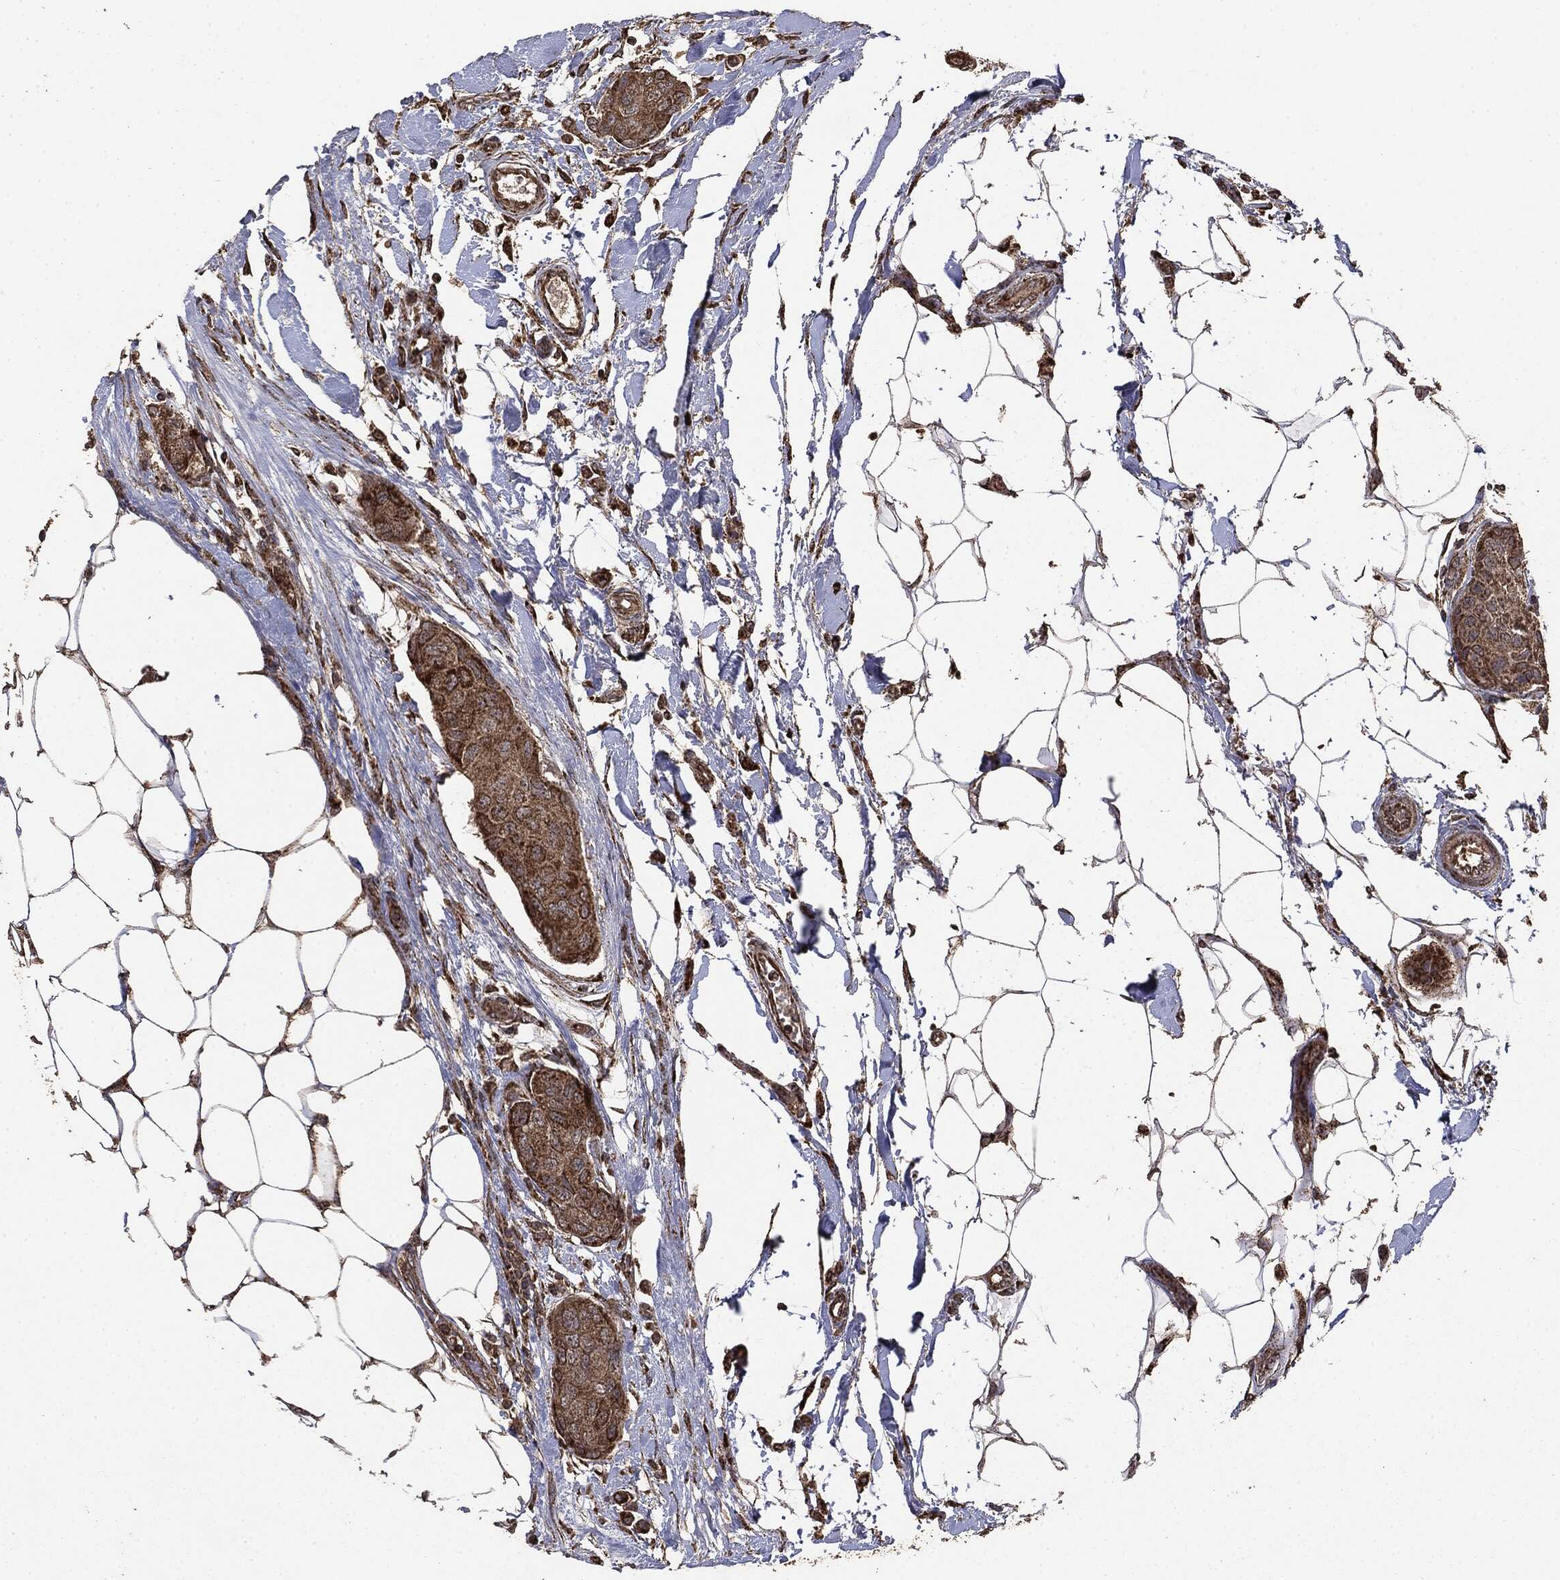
{"staining": {"intensity": "moderate", "quantity": ">75%", "location": "cytoplasmic/membranous"}, "tissue": "breast cancer", "cell_type": "Tumor cells", "image_type": "cancer", "snomed": [{"axis": "morphology", "description": "Duct carcinoma"}, {"axis": "topography", "description": "Breast"}, {"axis": "topography", "description": "Lymph node"}], "caption": "Immunohistochemistry (IHC) photomicrograph of neoplastic tissue: human breast intraductal carcinoma stained using immunohistochemistry displays medium levels of moderate protein expression localized specifically in the cytoplasmic/membranous of tumor cells, appearing as a cytoplasmic/membranous brown color.", "gene": "MTOR", "patient": {"sex": "female", "age": 80}}